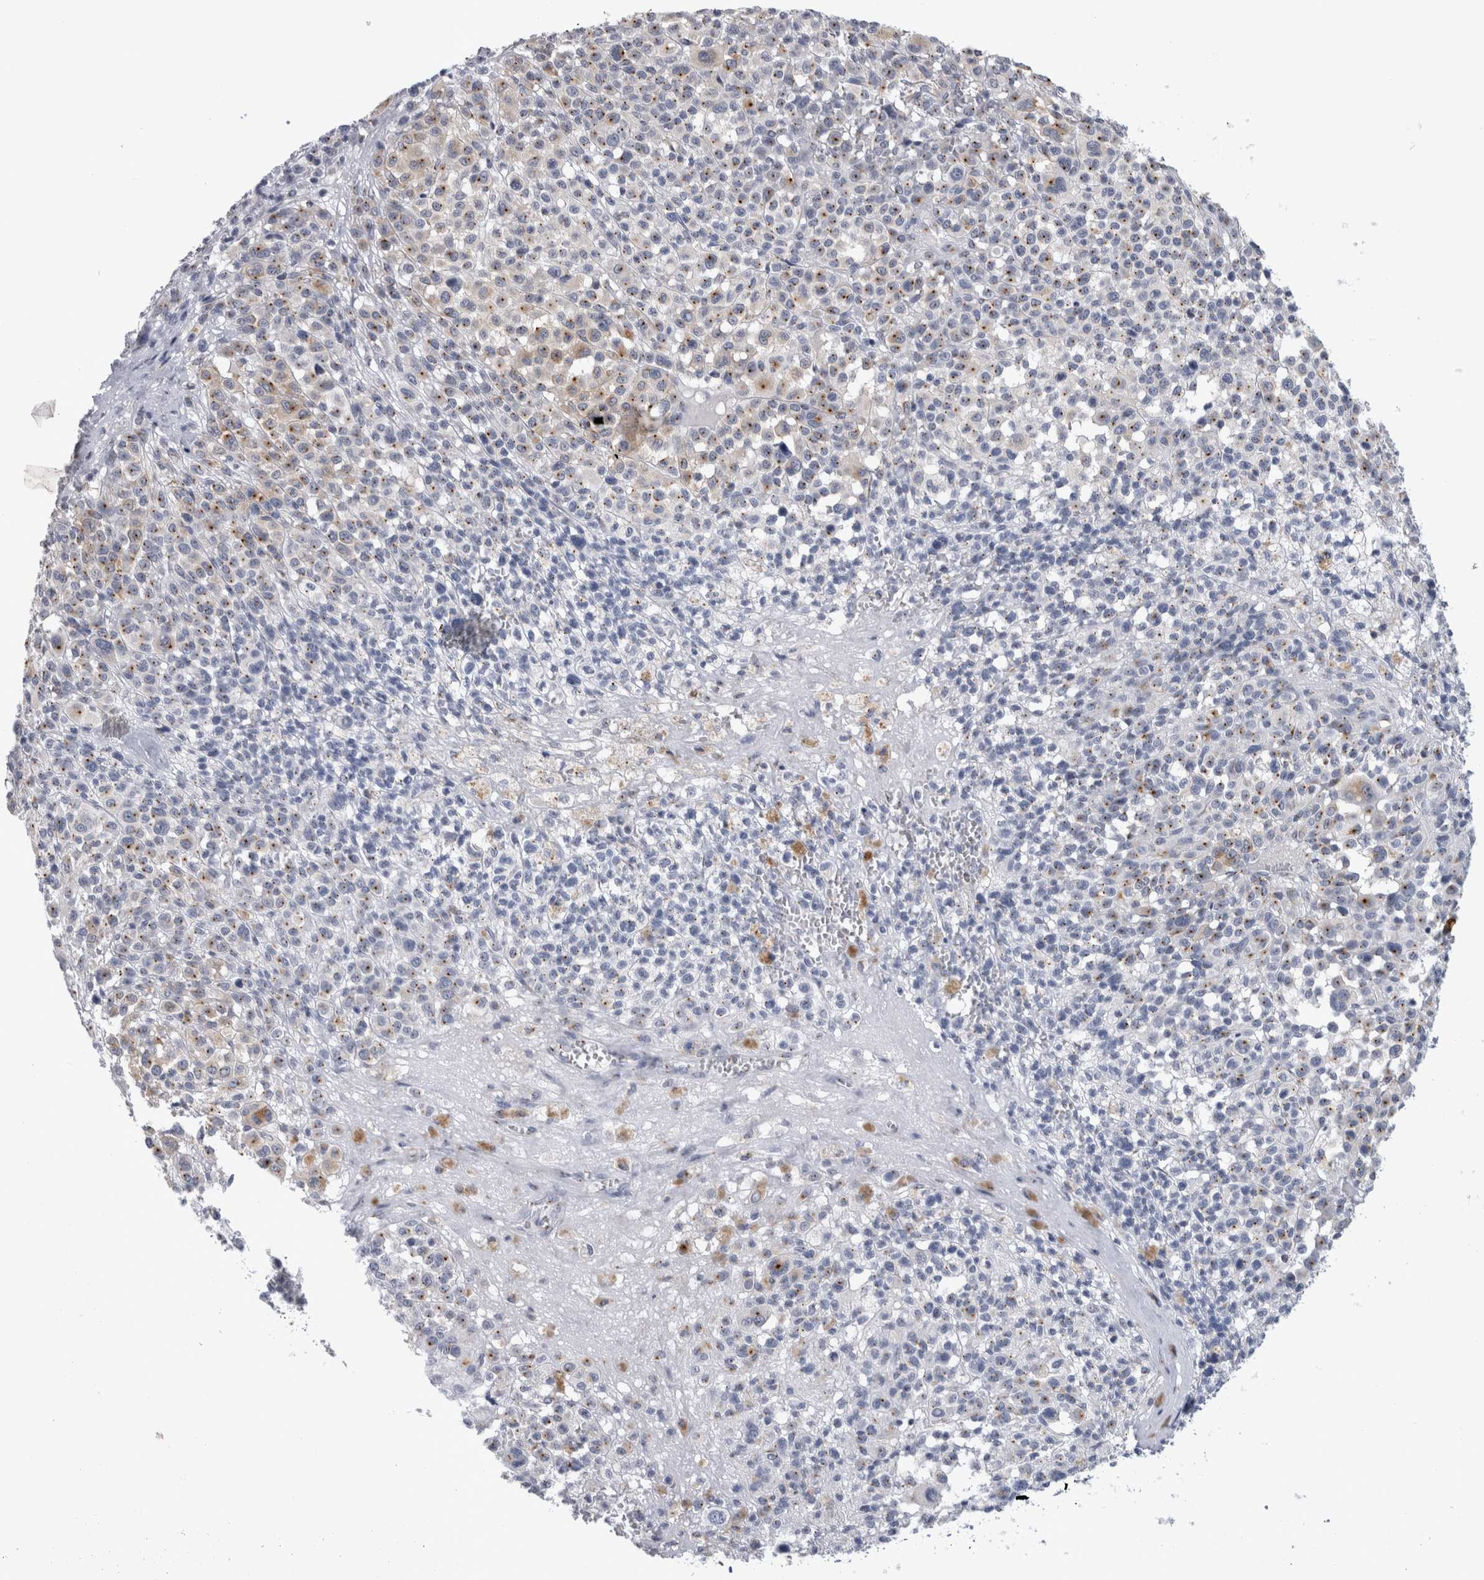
{"staining": {"intensity": "weak", "quantity": "25%-75%", "location": "cytoplasmic/membranous"}, "tissue": "melanoma", "cell_type": "Tumor cells", "image_type": "cancer", "snomed": [{"axis": "morphology", "description": "Malignant melanoma, Metastatic site"}, {"axis": "topography", "description": "Skin"}], "caption": "Protein staining displays weak cytoplasmic/membranous positivity in approximately 25%-75% of tumor cells in melanoma.", "gene": "AKAP9", "patient": {"sex": "female", "age": 74}}